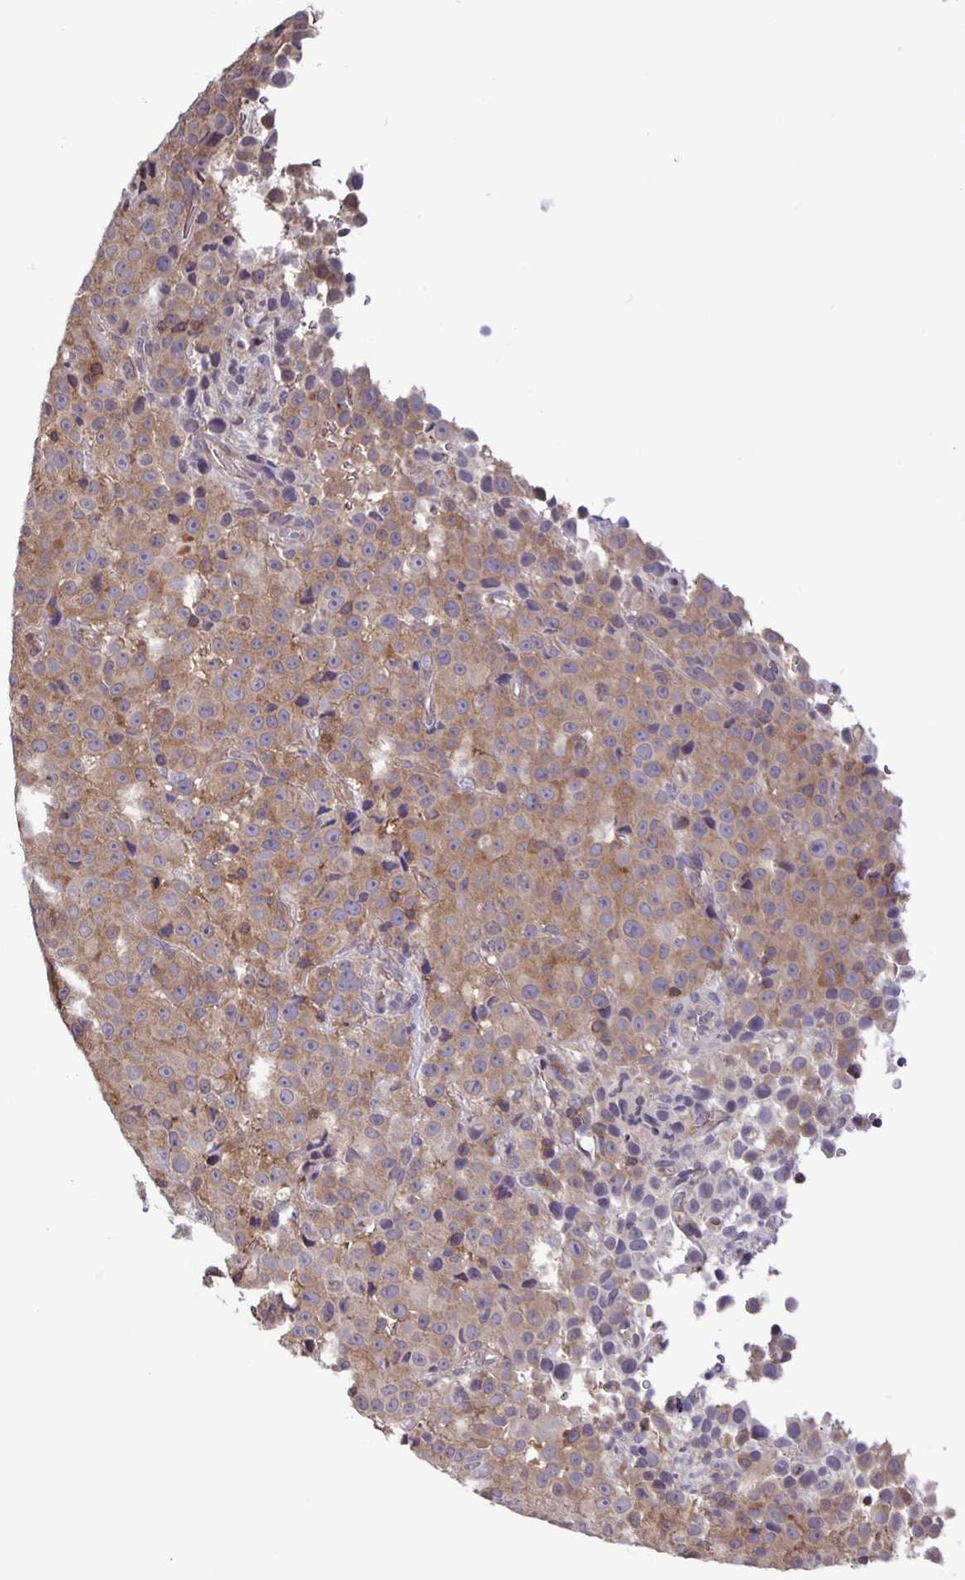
{"staining": {"intensity": "moderate", "quantity": ">75%", "location": "cytoplasmic/membranous"}, "tissue": "melanoma", "cell_type": "Tumor cells", "image_type": "cancer", "snomed": [{"axis": "morphology", "description": "Malignant melanoma, Metastatic site"}, {"axis": "topography", "description": "Skin"}, {"axis": "topography", "description": "Lymph node"}], "caption": "About >75% of tumor cells in human malignant melanoma (metastatic site) reveal moderate cytoplasmic/membranous protein positivity as visualized by brown immunohistochemical staining.", "gene": "FEM1C", "patient": {"sex": "male", "age": 66}}